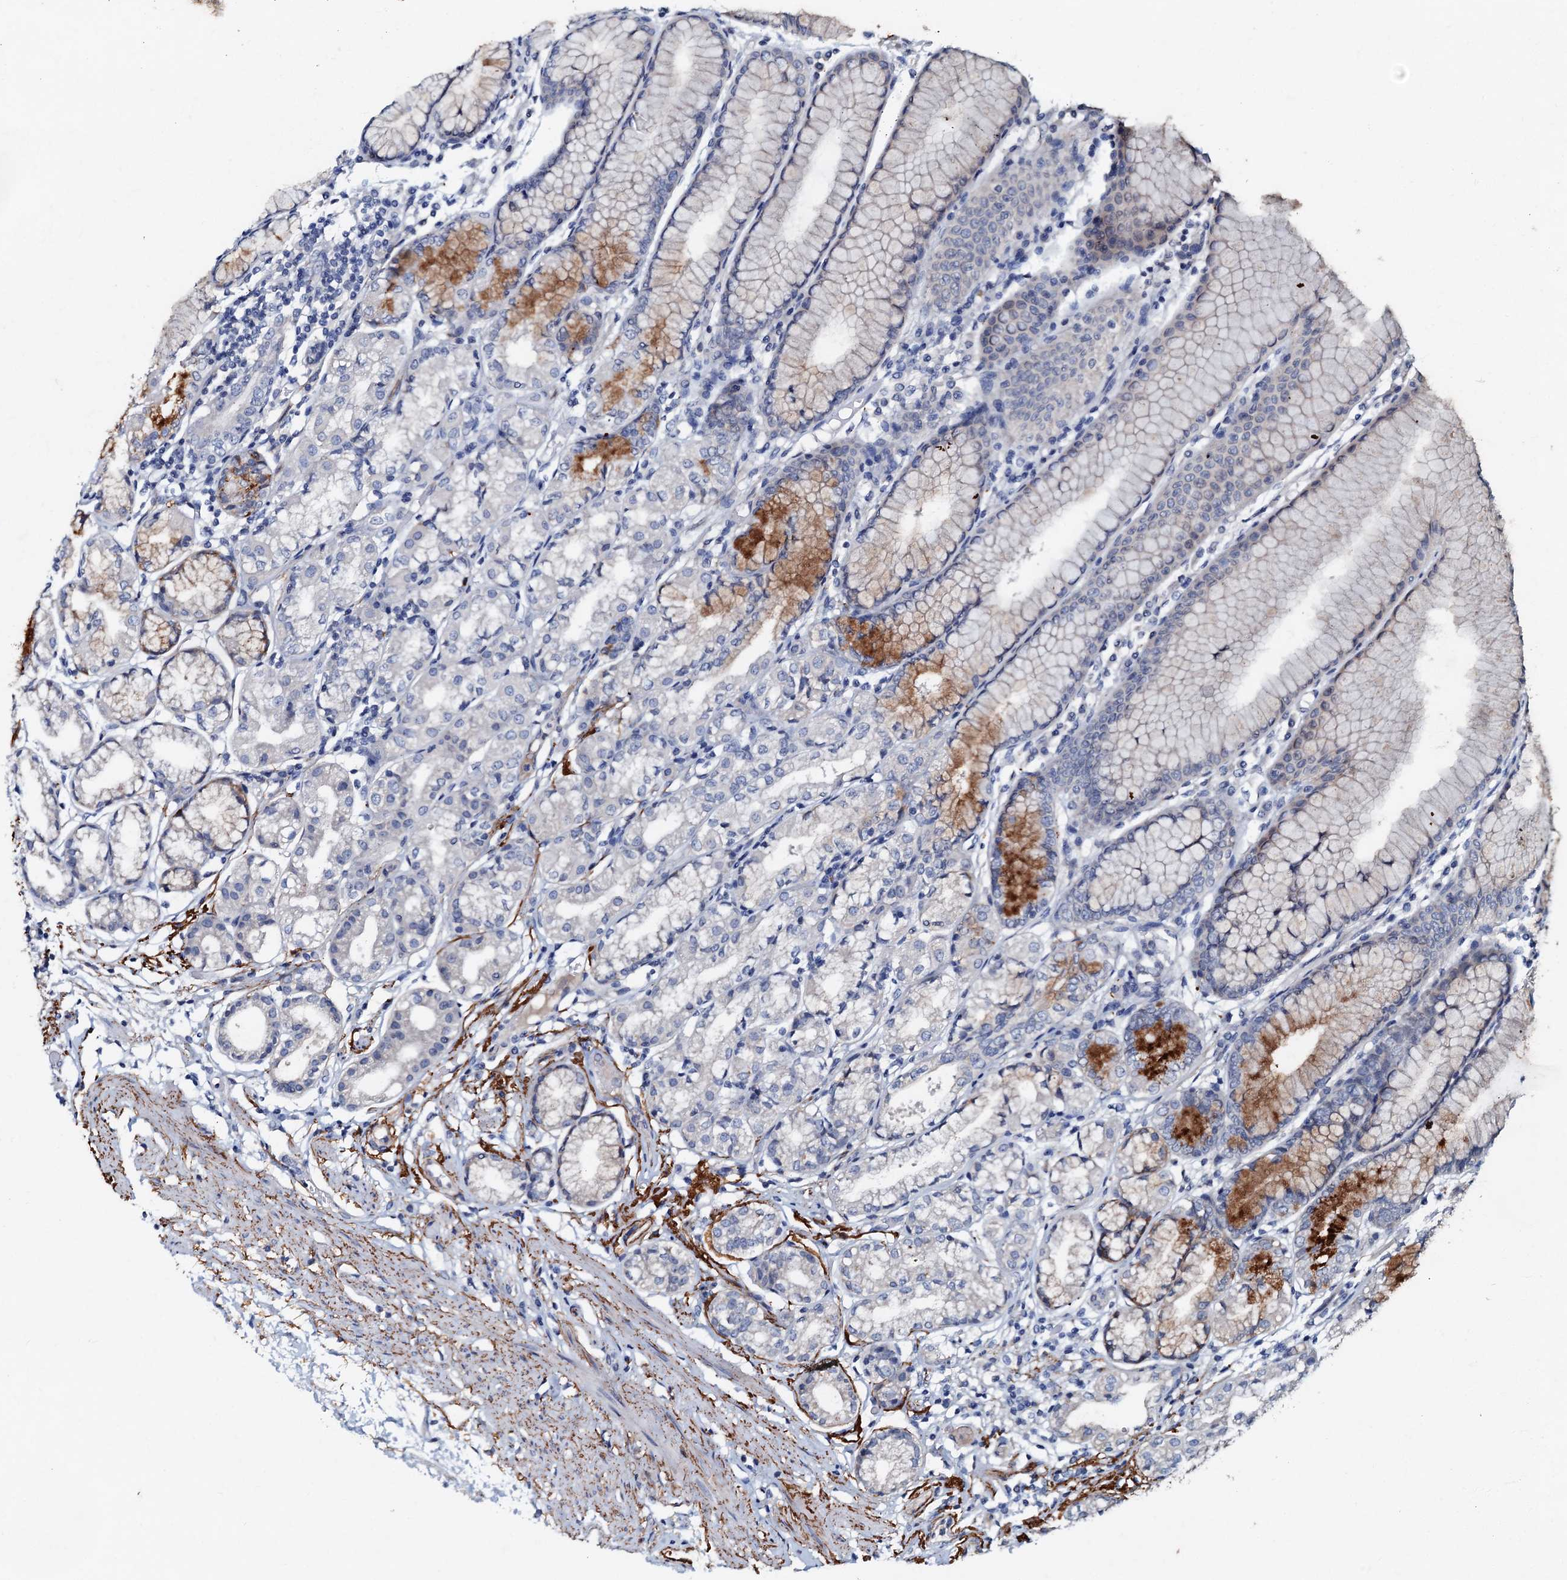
{"staining": {"intensity": "moderate", "quantity": "<25%", "location": "cytoplasmic/membranous"}, "tissue": "stomach", "cell_type": "Glandular cells", "image_type": "normal", "snomed": [{"axis": "morphology", "description": "Normal tissue, NOS"}, {"axis": "topography", "description": "Stomach"}], "caption": "The histopathology image demonstrates immunohistochemical staining of unremarkable stomach. There is moderate cytoplasmic/membranous expression is present in about <25% of glandular cells.", "gene": "MANSC4", "patient": {"sex": "female", "age": 57}}